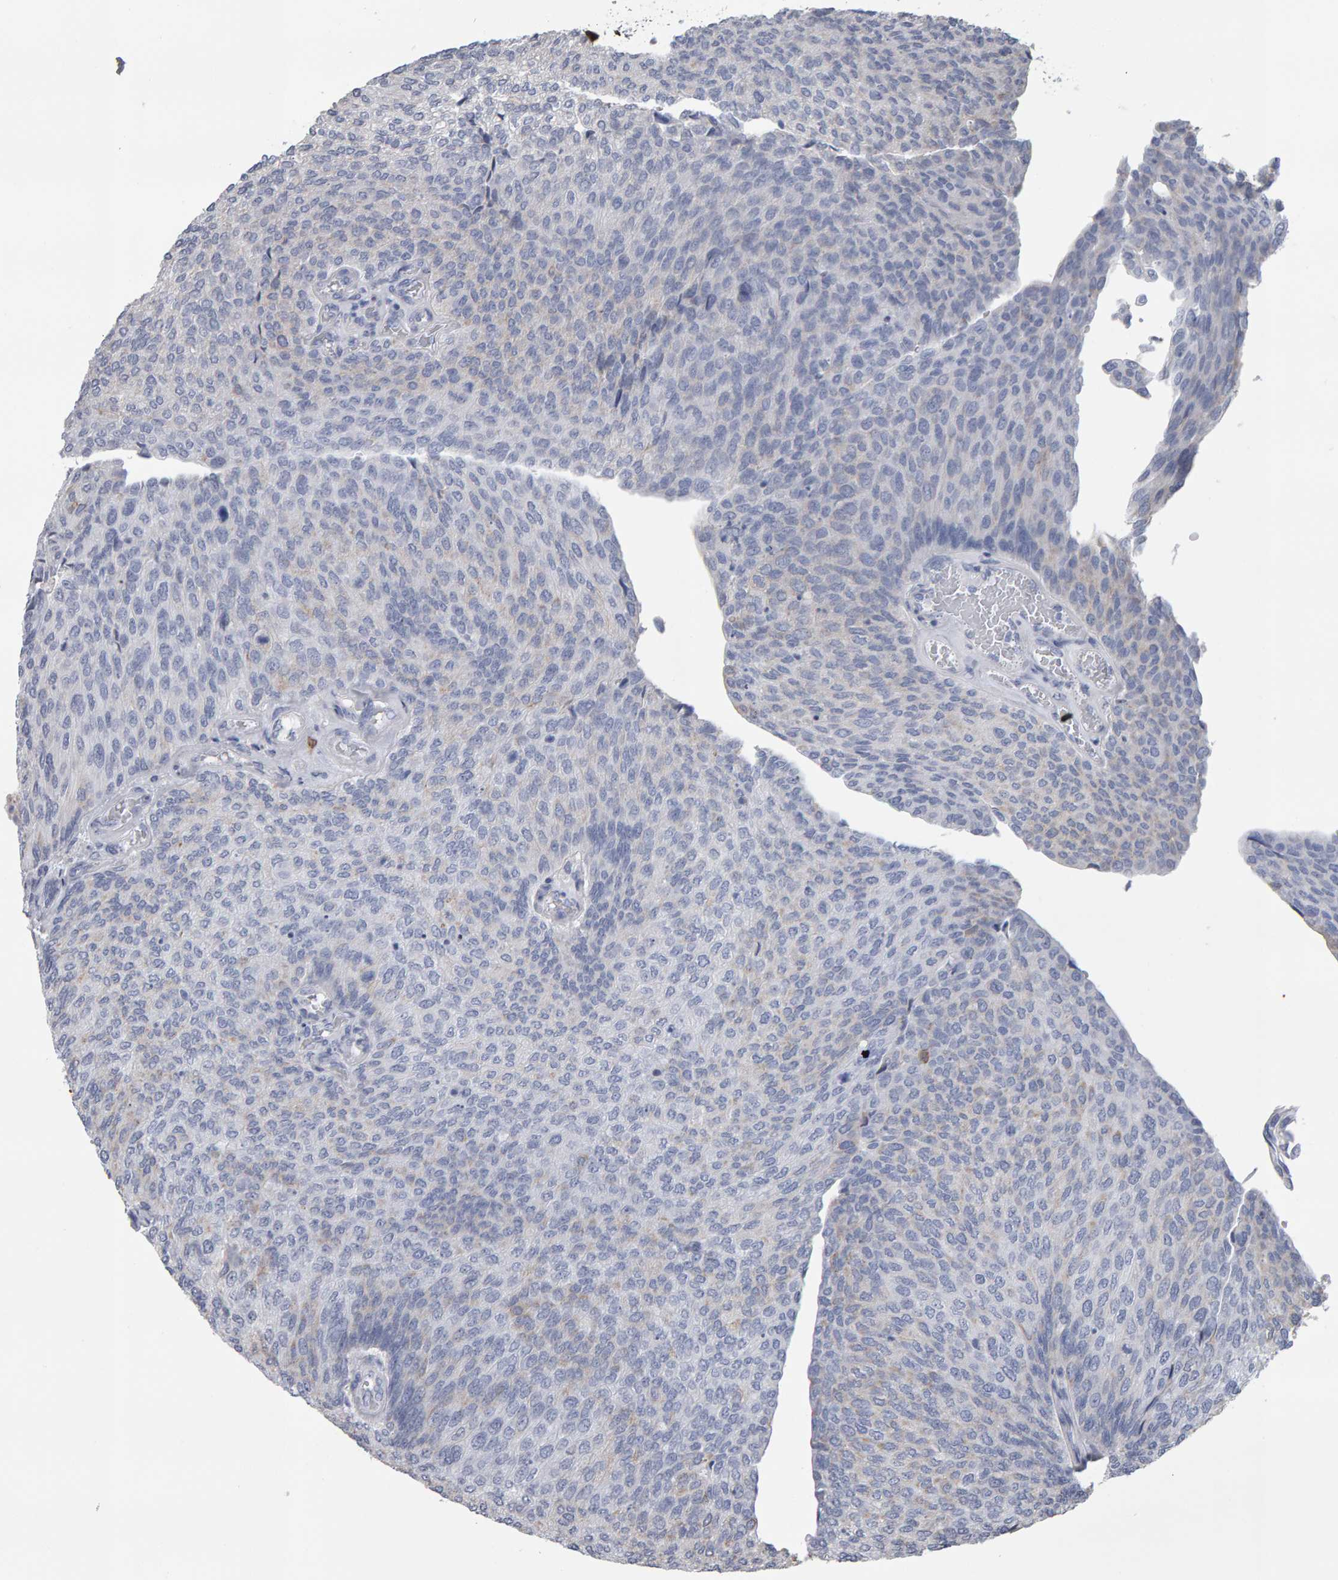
{"staining": {"intensity": "negative", "quantity": "none", "location": "none"}, "tissue": "urothelial cancer", "cell_type": "Tumor cells", "image_type": "cancer", "snomed": [{"axis": "morphology", "description": "Urothelial carcinoma, Low grade"}, {"axis": "topography", "description": "Urinary bladder"}], "caption": "Immunohistochemistry micrograph of human urothelial carcinoma (low-grade) stained for a protein (brown), which reveals no positivity in tumor cells.", "gene": "CD38", "patient": {"sex": "female", "age": 79}}